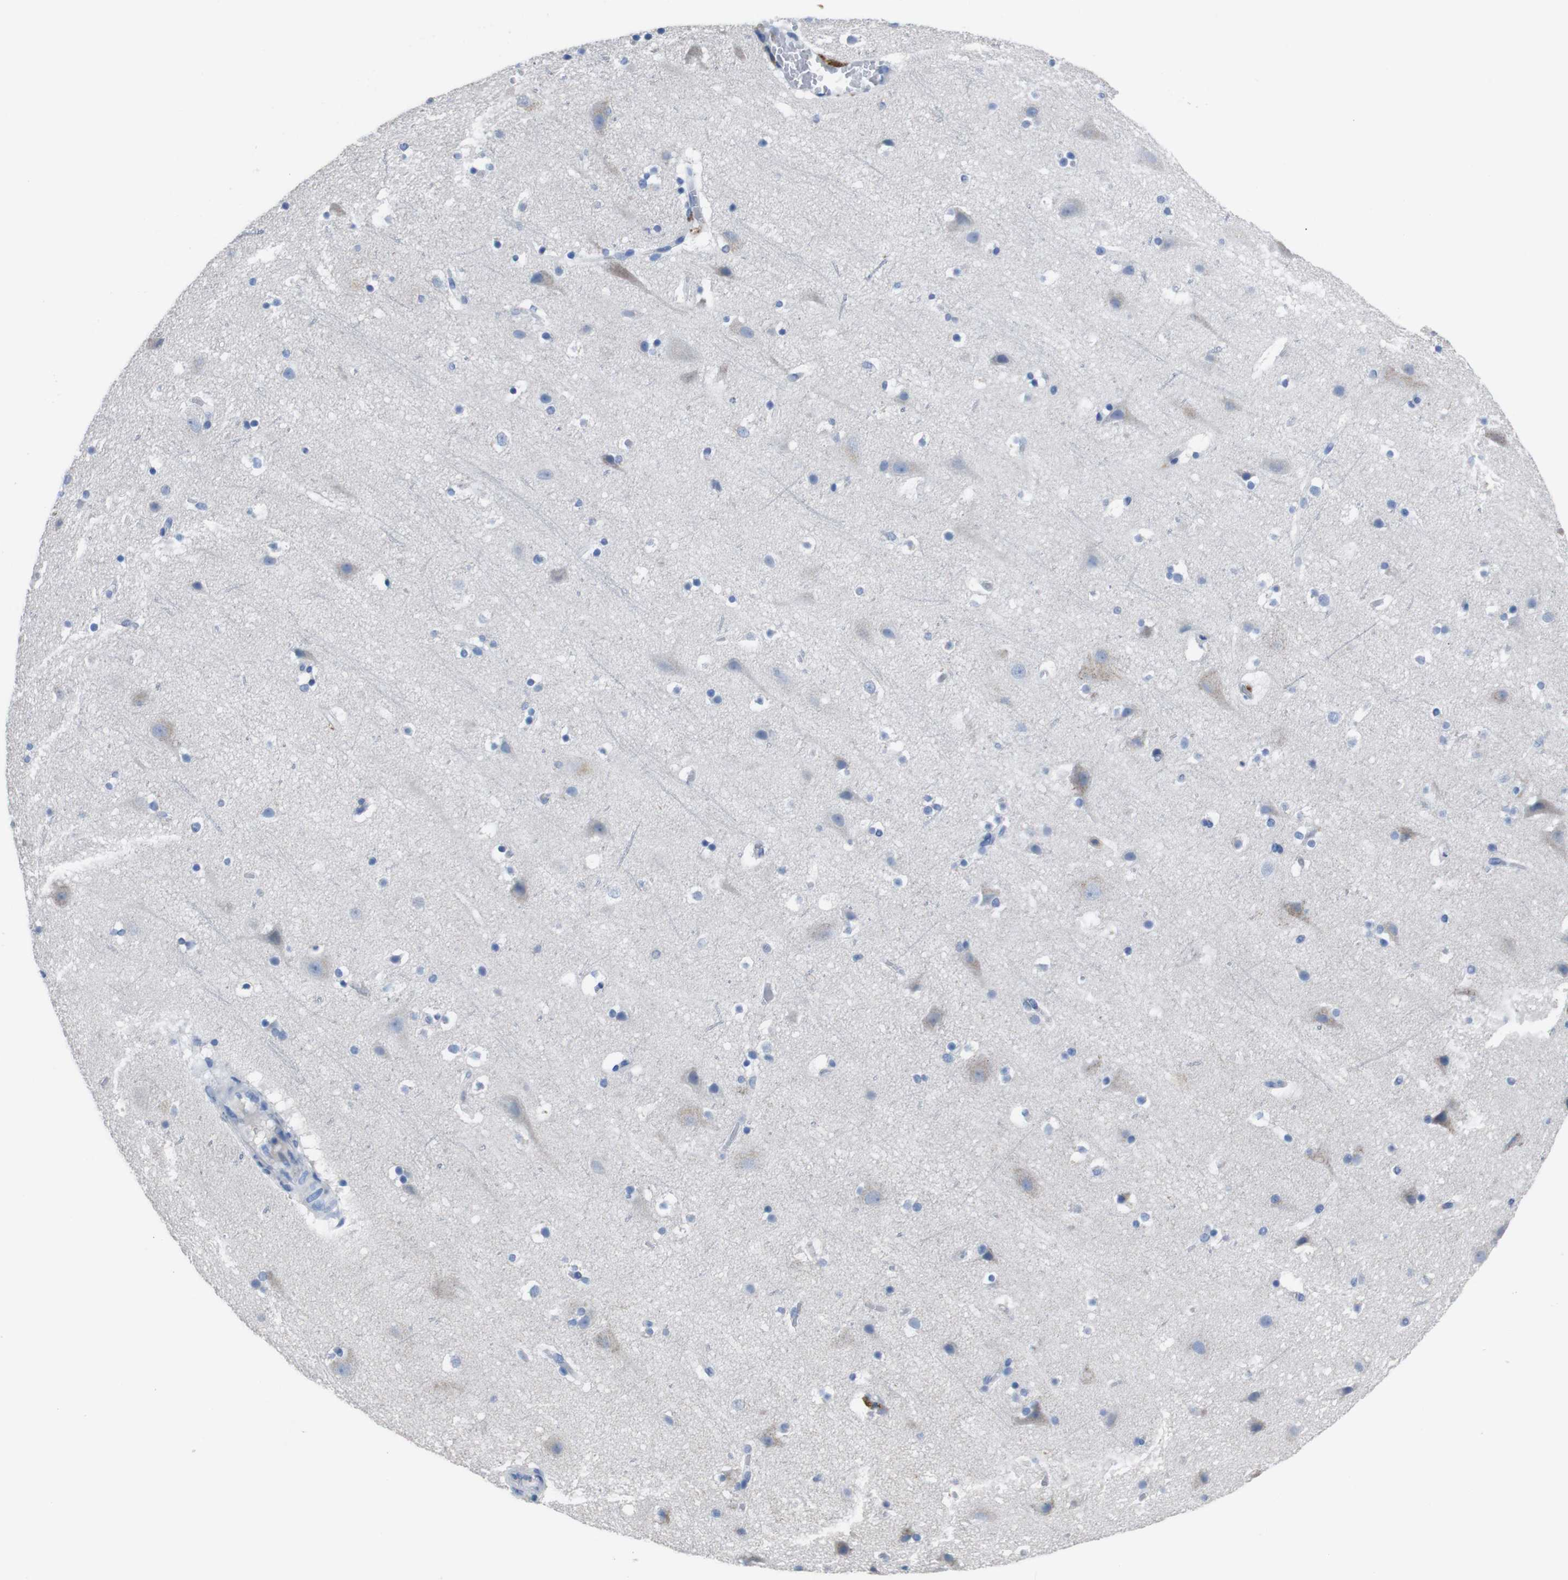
{"staining": {"intensity": "negative", "quantity": "none", "location": "none"}, "tissue": "cerebral cortex", "cell_type": "Endothelial cells", "image_type": "normal", "snomed": [{"axis": "morphology", "description": "Normal tissue, NOS"}, {"axis": "topography", "description": "Cerebral cortex"}], "caption": "Endothelial cells show no significant protein expression in unremarkable cerebral cortex.", "gene": "GJB2", "patient": {"sex": "male", "age": 45}}